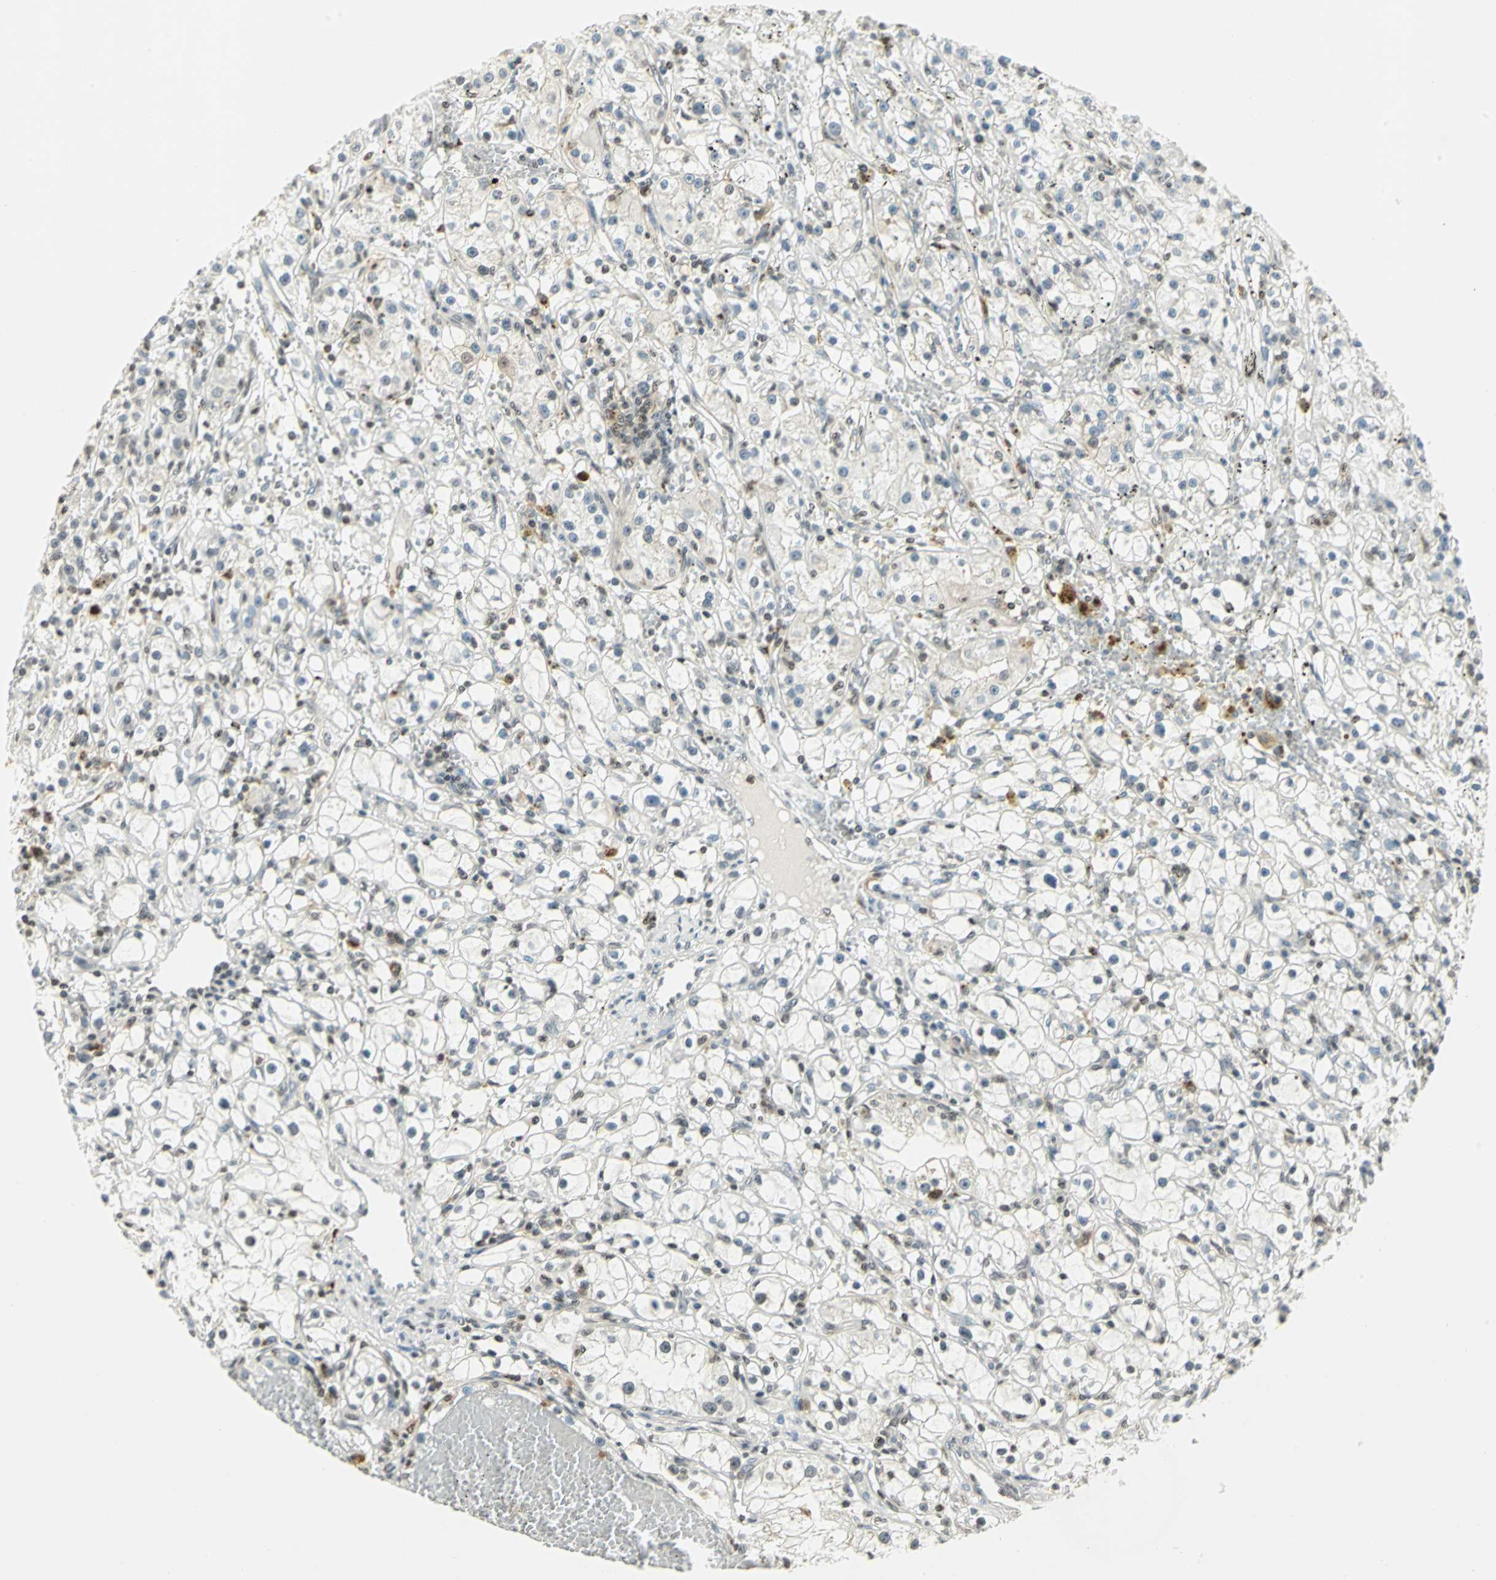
{"staining": {"intensity": "negative", "quantity": "none", "location": "none"}, "tissue": "renal cancer", "cell_type": "Tumor cells", "image_type": "cancer", "snomed": [{"axis": "morphology", "description": "Adenocarcinoma, NOS"}, {"axis": "topography", "description": "Kidney"}], "caption": "Adenocarcinoma (renal) was stained to show a protein in brown. There is no significant positivity in tumor cells.", "gene": "LGALS3", "patient": {"sex": "male", "age": 56}}